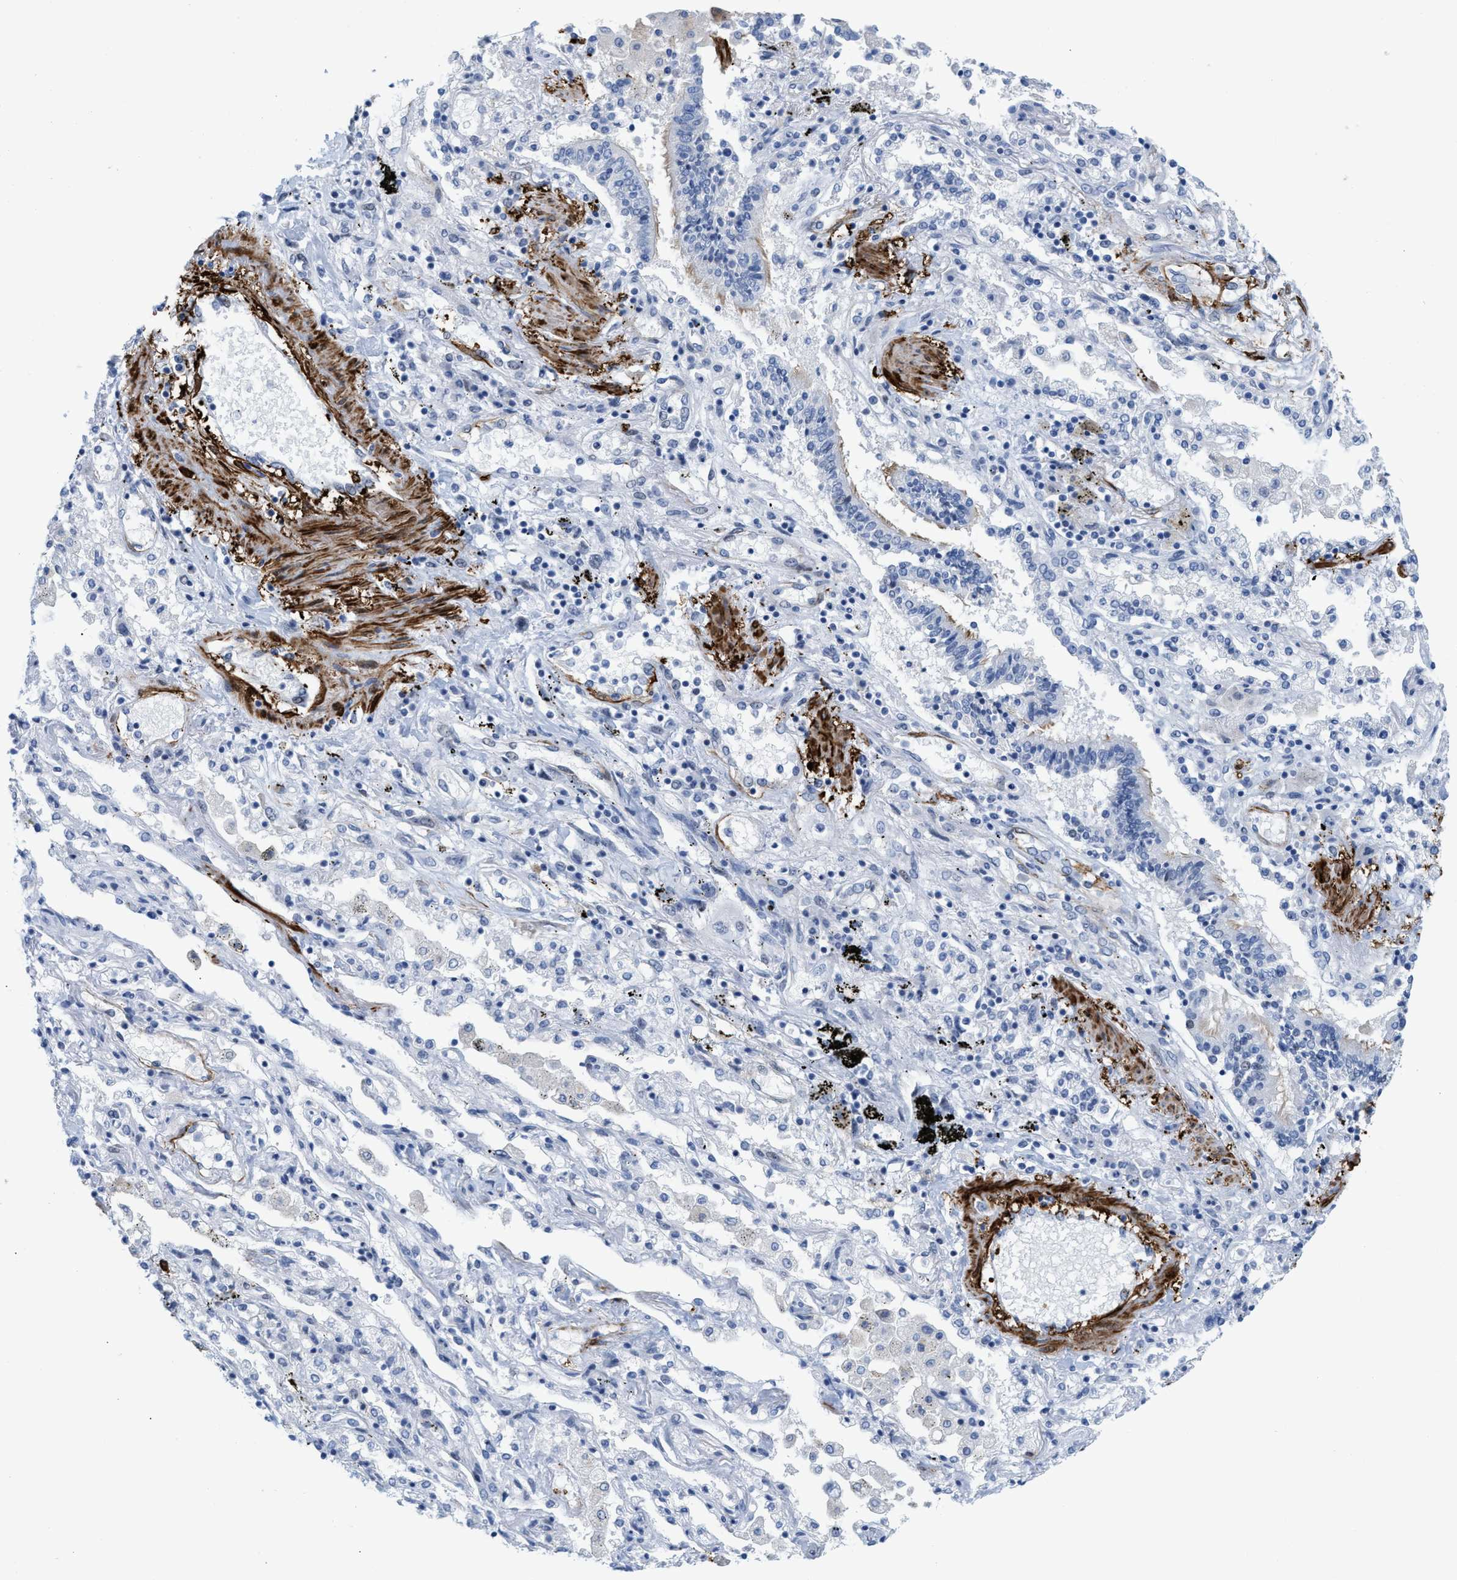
{"staining": {"intensity": "negative", "quantity": "none", "location": "none"}, "tissue": "lung cancer", "cell_type": "Tumor cells", "image_type": "cancer", "snomed": [{"axis": "morphology", "description": "Squamous cell carcinoma, NOS"}, {"axis": "topography", "description": "Lung"}], "caption": "The immunohistochemistry micrograph has no significant expression in tumor cells of lung cancer (squamous cell carcinoma) tissue.", "gene": "TAGLN", "patient": {"sex": "female", "age": 47}}